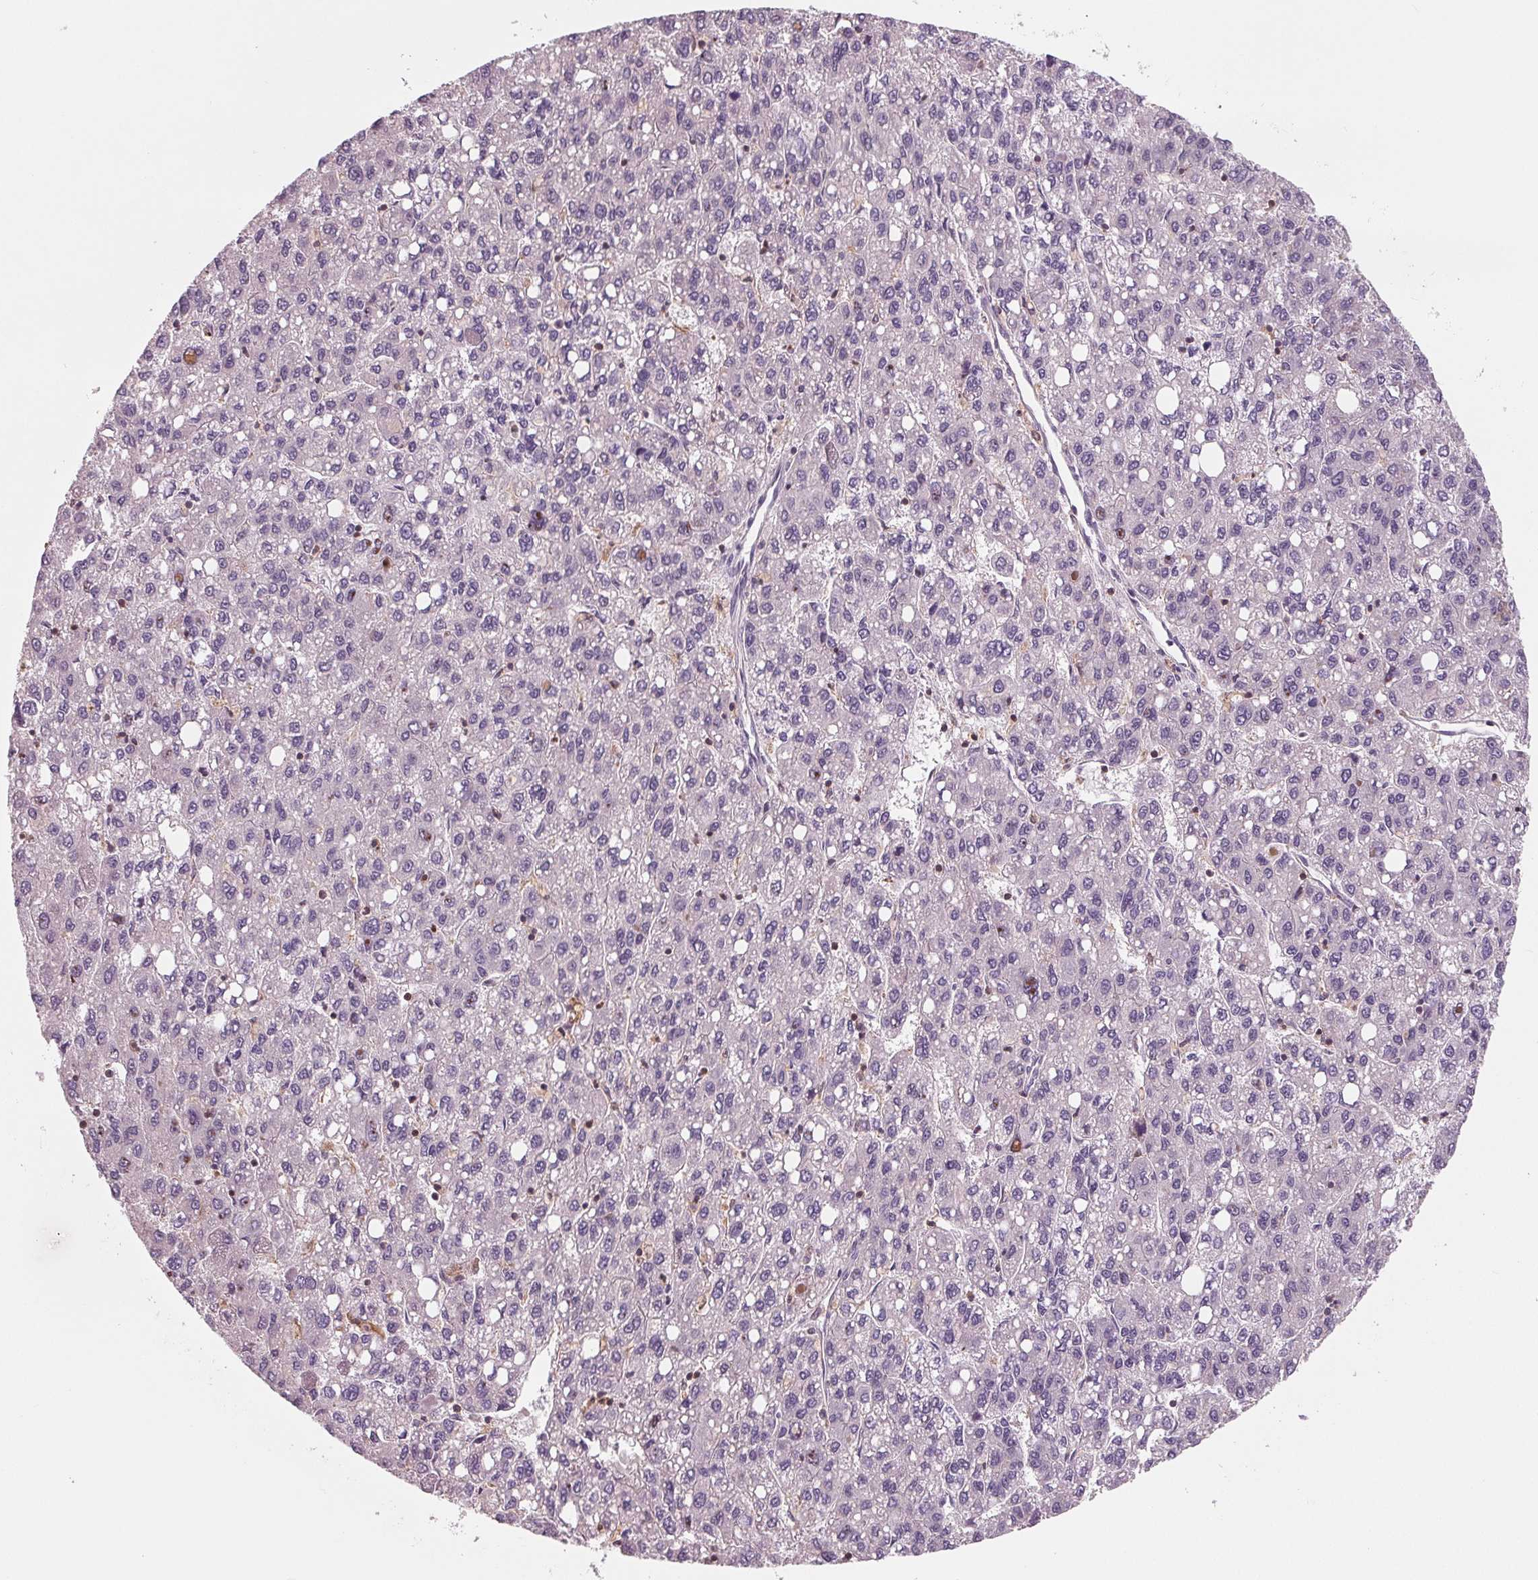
{"staining": {"intensity": "negative", "quantity": "none", "location": "none"}, "tissue": "liver cancer", "cell_type": "Tumor cells", "image_type": "cancer", "snomed": [{"axis": "morphology", "description": "Carcinoma, Hepatocellular, NOS"}, {"axis": "topography", "description": "Liver"}], "caption": "High power microscopy histopathology image of an immunohistochemistry (IHC) photomicrograph of liver hepatocellular carcinoma, revealing no significant expression in tumor cells.", "gene": "ARHGAP25", "patient": {"sex": "female", "age": 82}}